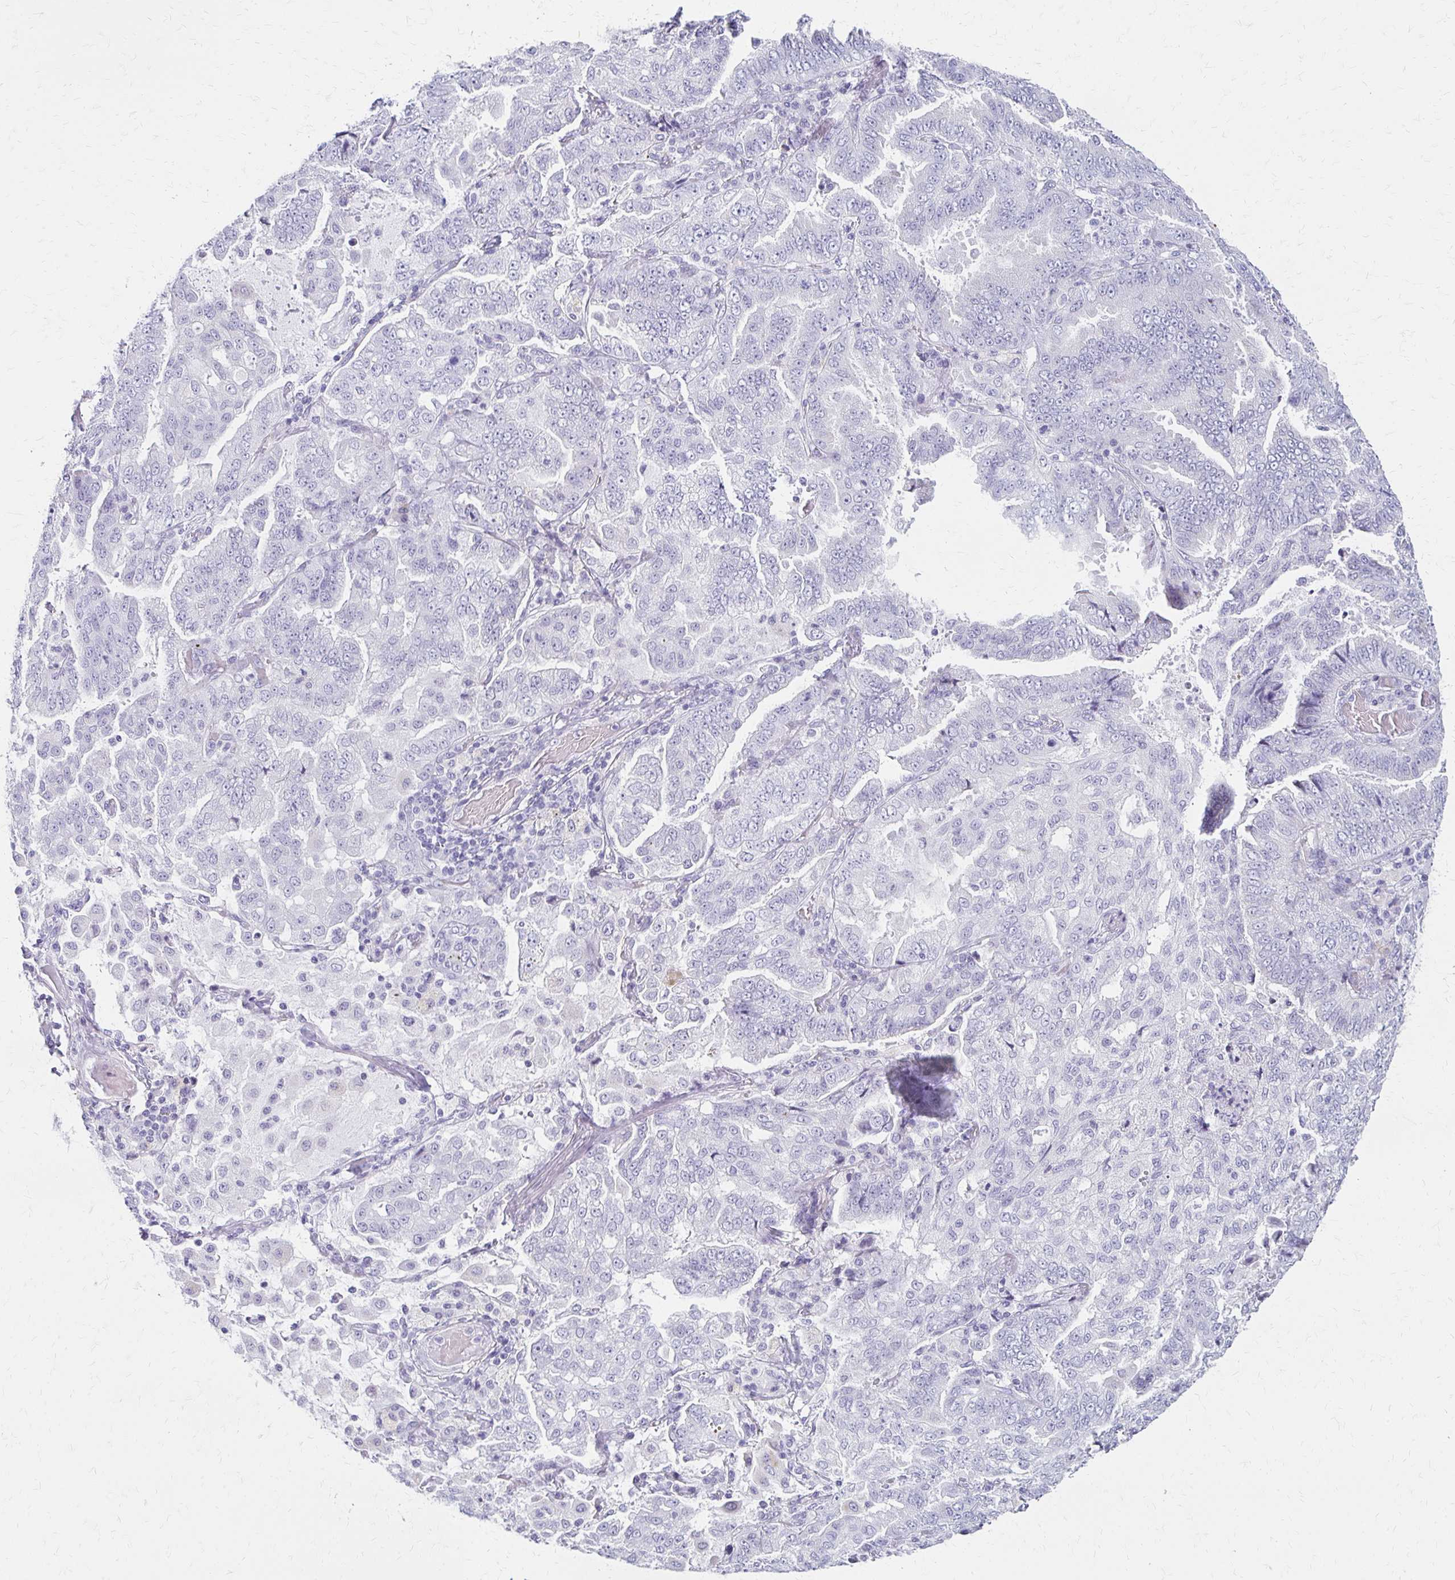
{"staining": {"intensity": "negative", "quantity": "none", "location": "none"}, "tissue": "lung cancer", "cell_type": "Tumor cells", "image_type": "cancer", "snomed": [{"axis": "morphology", "description": "Aneuploidy"}, {"axis": "morphology", "description": "Adenocarcinoma, NOS"}, {"axis": "morphology", "description": "Adenocarcinoma, metastatic, NOS"}, {"axis": "topography", "description": "Lymph node"}, {"axis": "topography", "description": "Lung"}], "caption": "Adenocarcinoma (lung) was stained to show a protein in brown. There is no significant expression in tumor cells.", "gene": "IVL", "patient": {"sex": "female", "age": 48}}